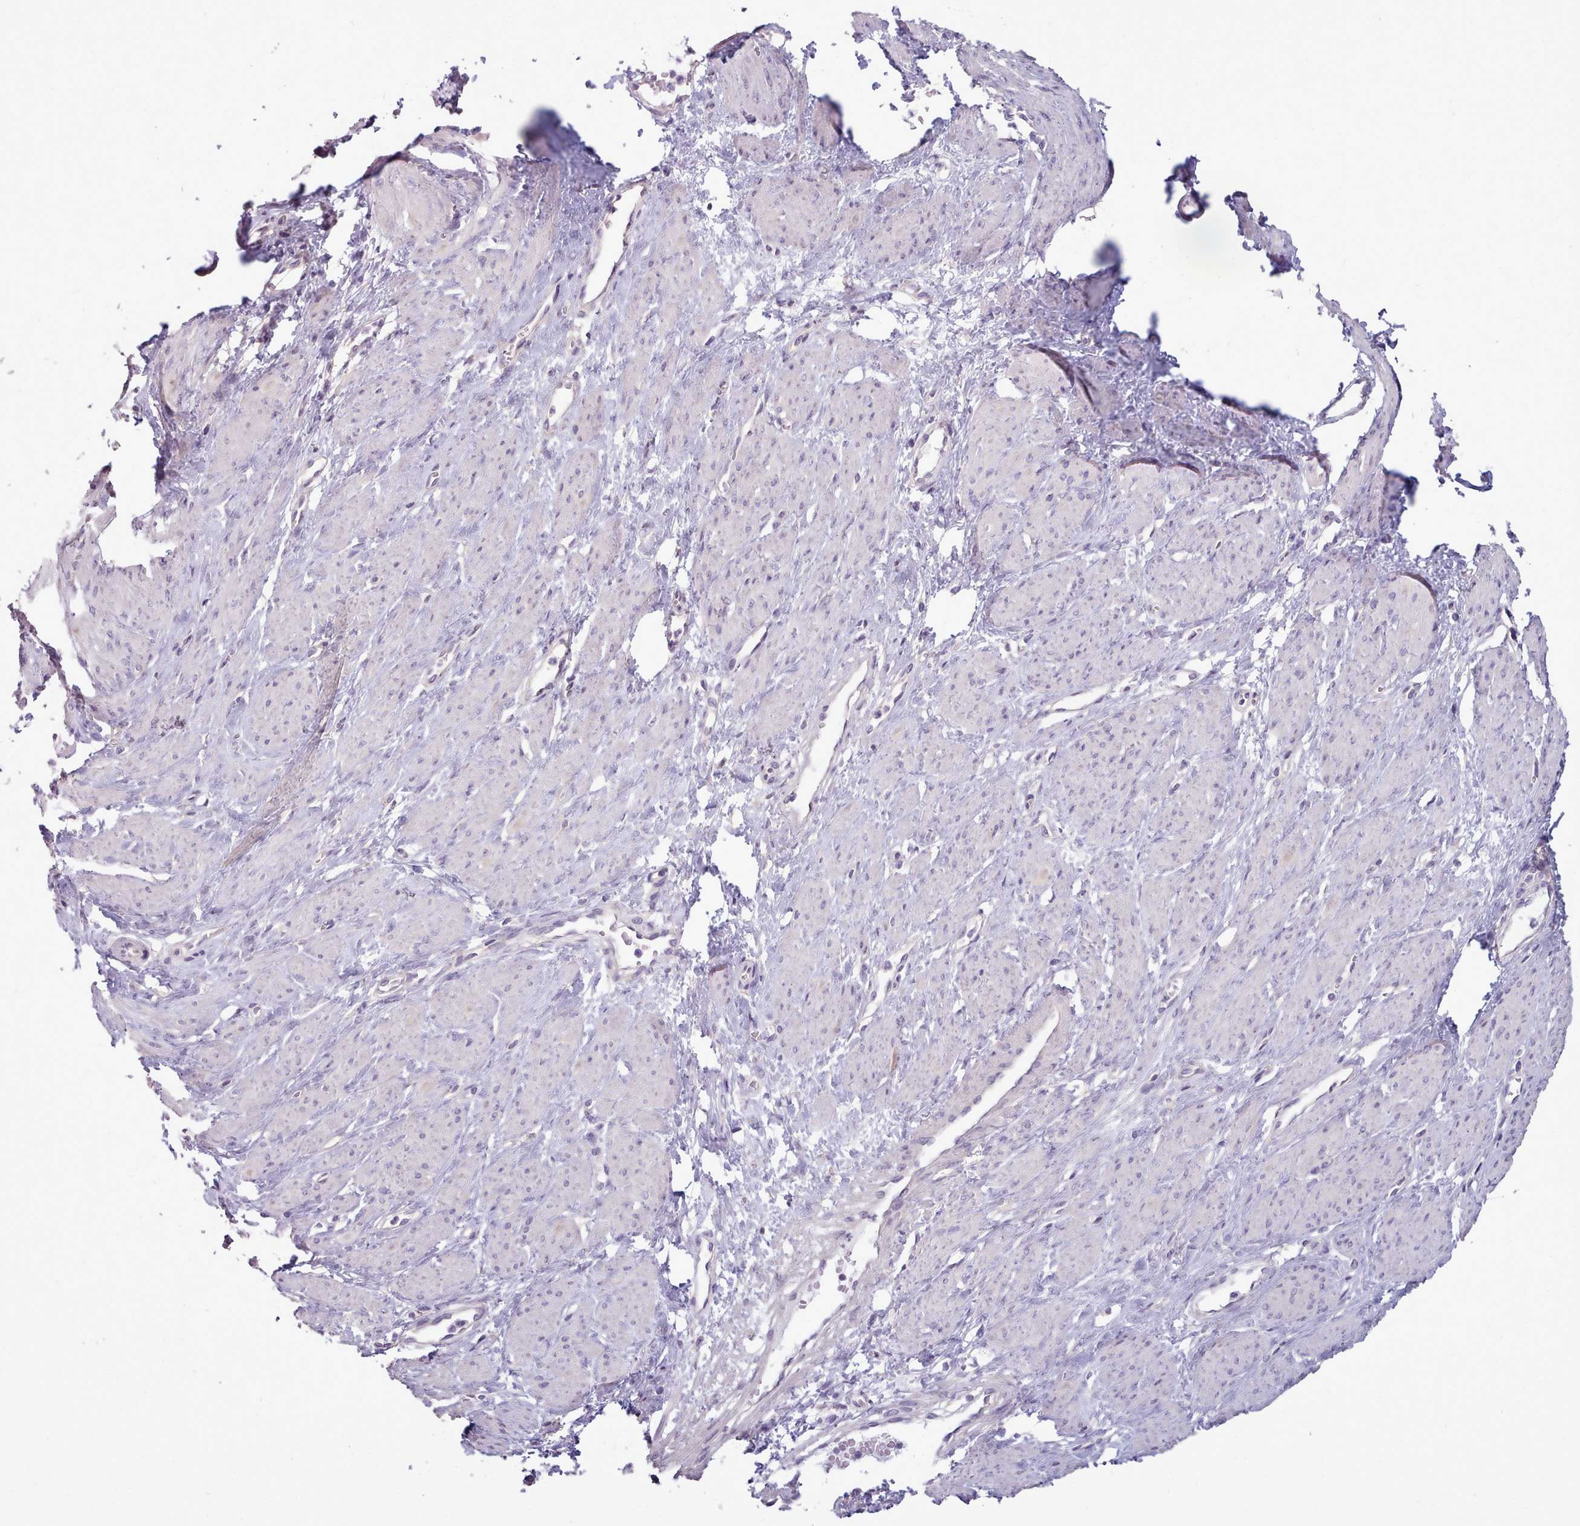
{"staining": {"intensity": "negative", "quantity": "none", "location": "none"}, "tissue": "smooth muscle", "cell_type": "Smooth muscle cells", "image_type": "normal", "snomed": [{"axis": "morphology", "description": "Normal tissue, NOS"}, {"axis": "topography", "description": "Smooth muscle"}, {"axis": "topography", "description": "Uterus"}], "caption": "High power microscopy photomicrograph of an immunohistochemistry photomicrograph of unremarkable smooth muscle, revealing no significant positivity in smooth muscle cells.", "gene": "DPF1", "patient": {"sex": "female", "age": 39}}